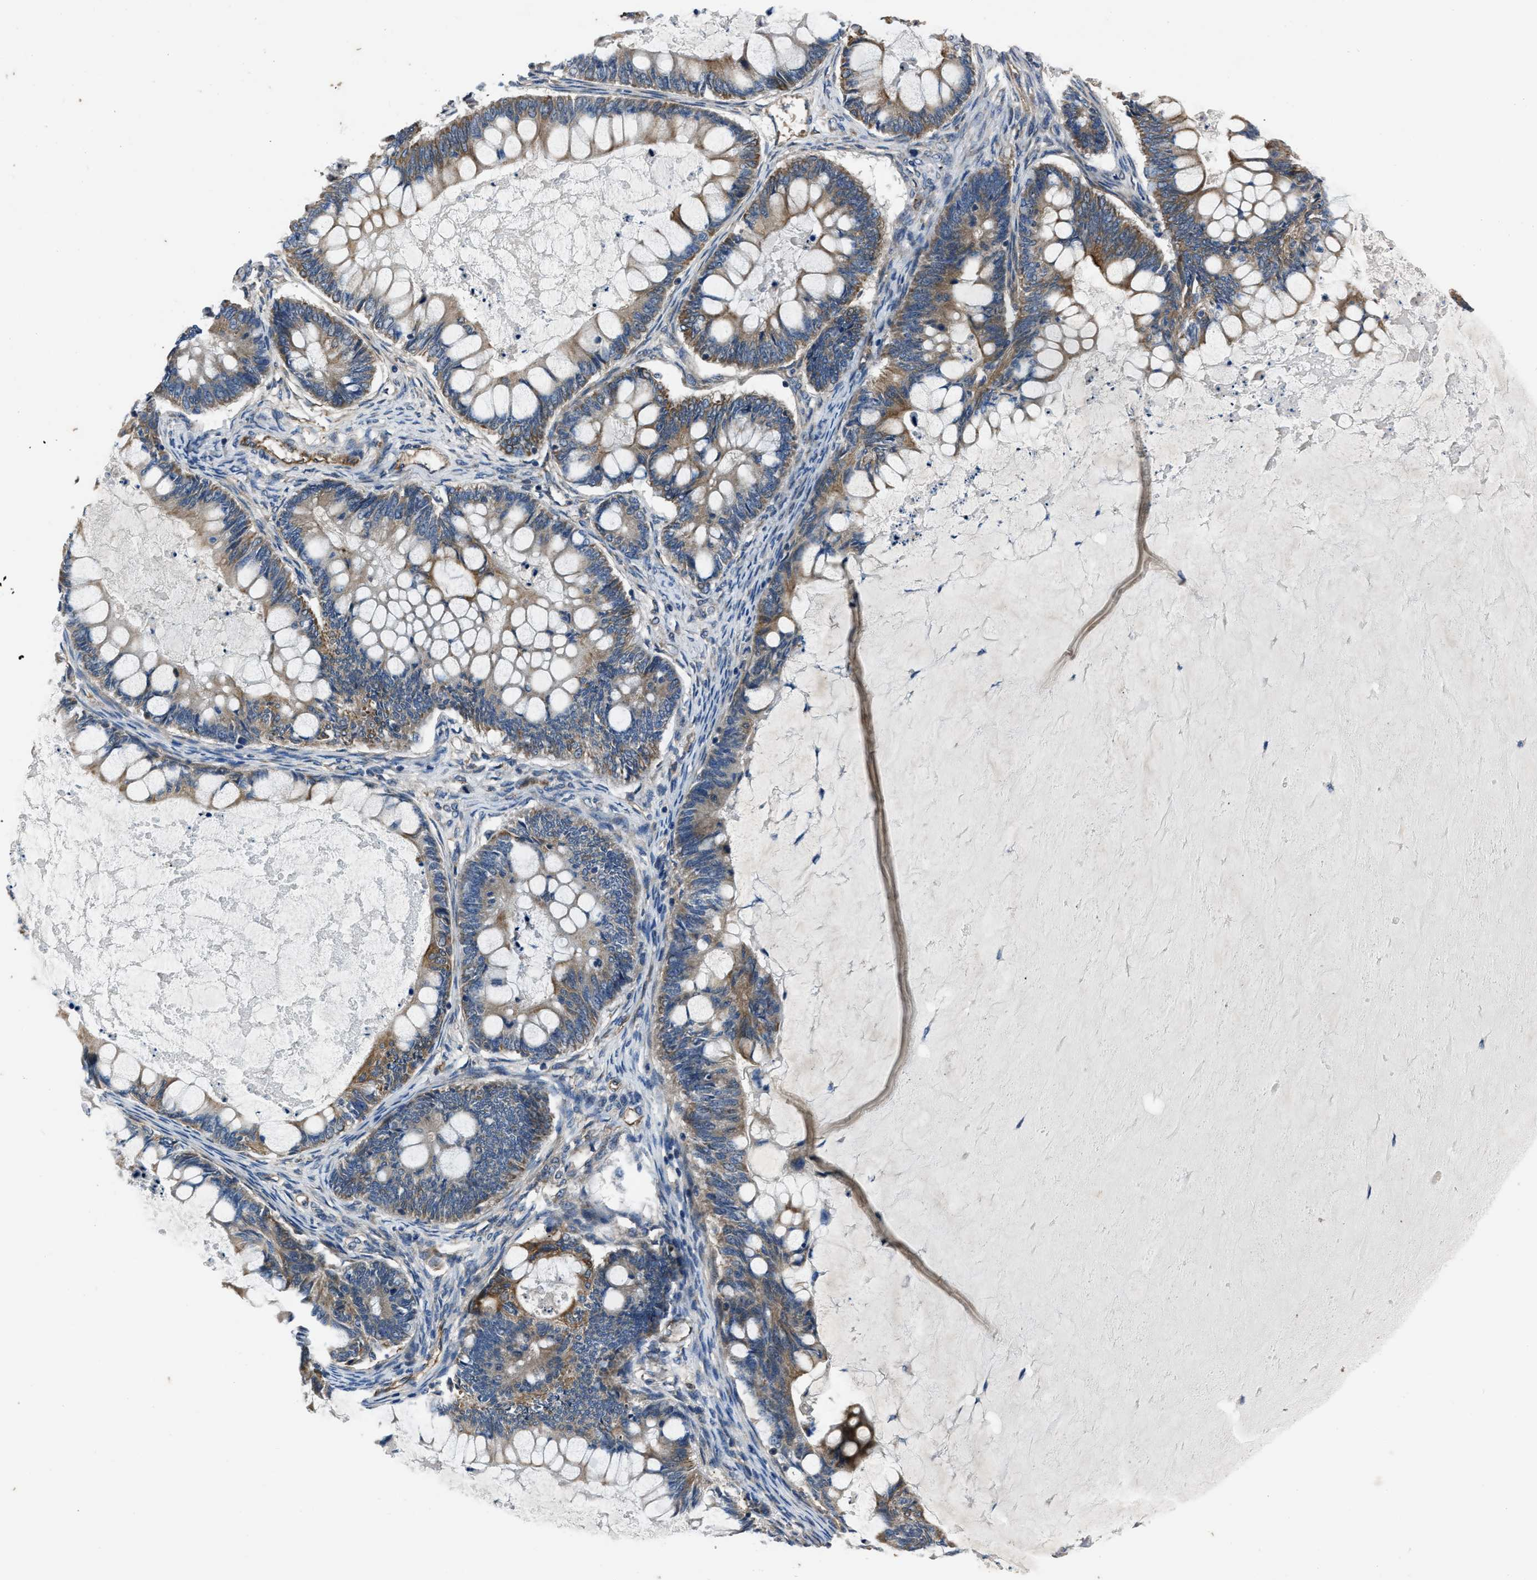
{"staining": {"intensity": "moderate", "quantity": "25%-75%", "location": "cytoplasmic/membranous"}, "tissue": "ovarian cancer", "cell_type": "Tumor cells", "image_type": "cancer", "snomed": [{"axis": "morphology", "description": "Cystadenocarcinoma, mucinous, NOS"}, {"axis": "topography", "description": "Ovary"}], "caption": "Protein expression analysis of ovarian cancer reveals moderate cytoplasmic/membranous expression in about 25%-75% of tumor cells.", "gene": "ERC1", "patient": {"sex": "female", "age": 61}}